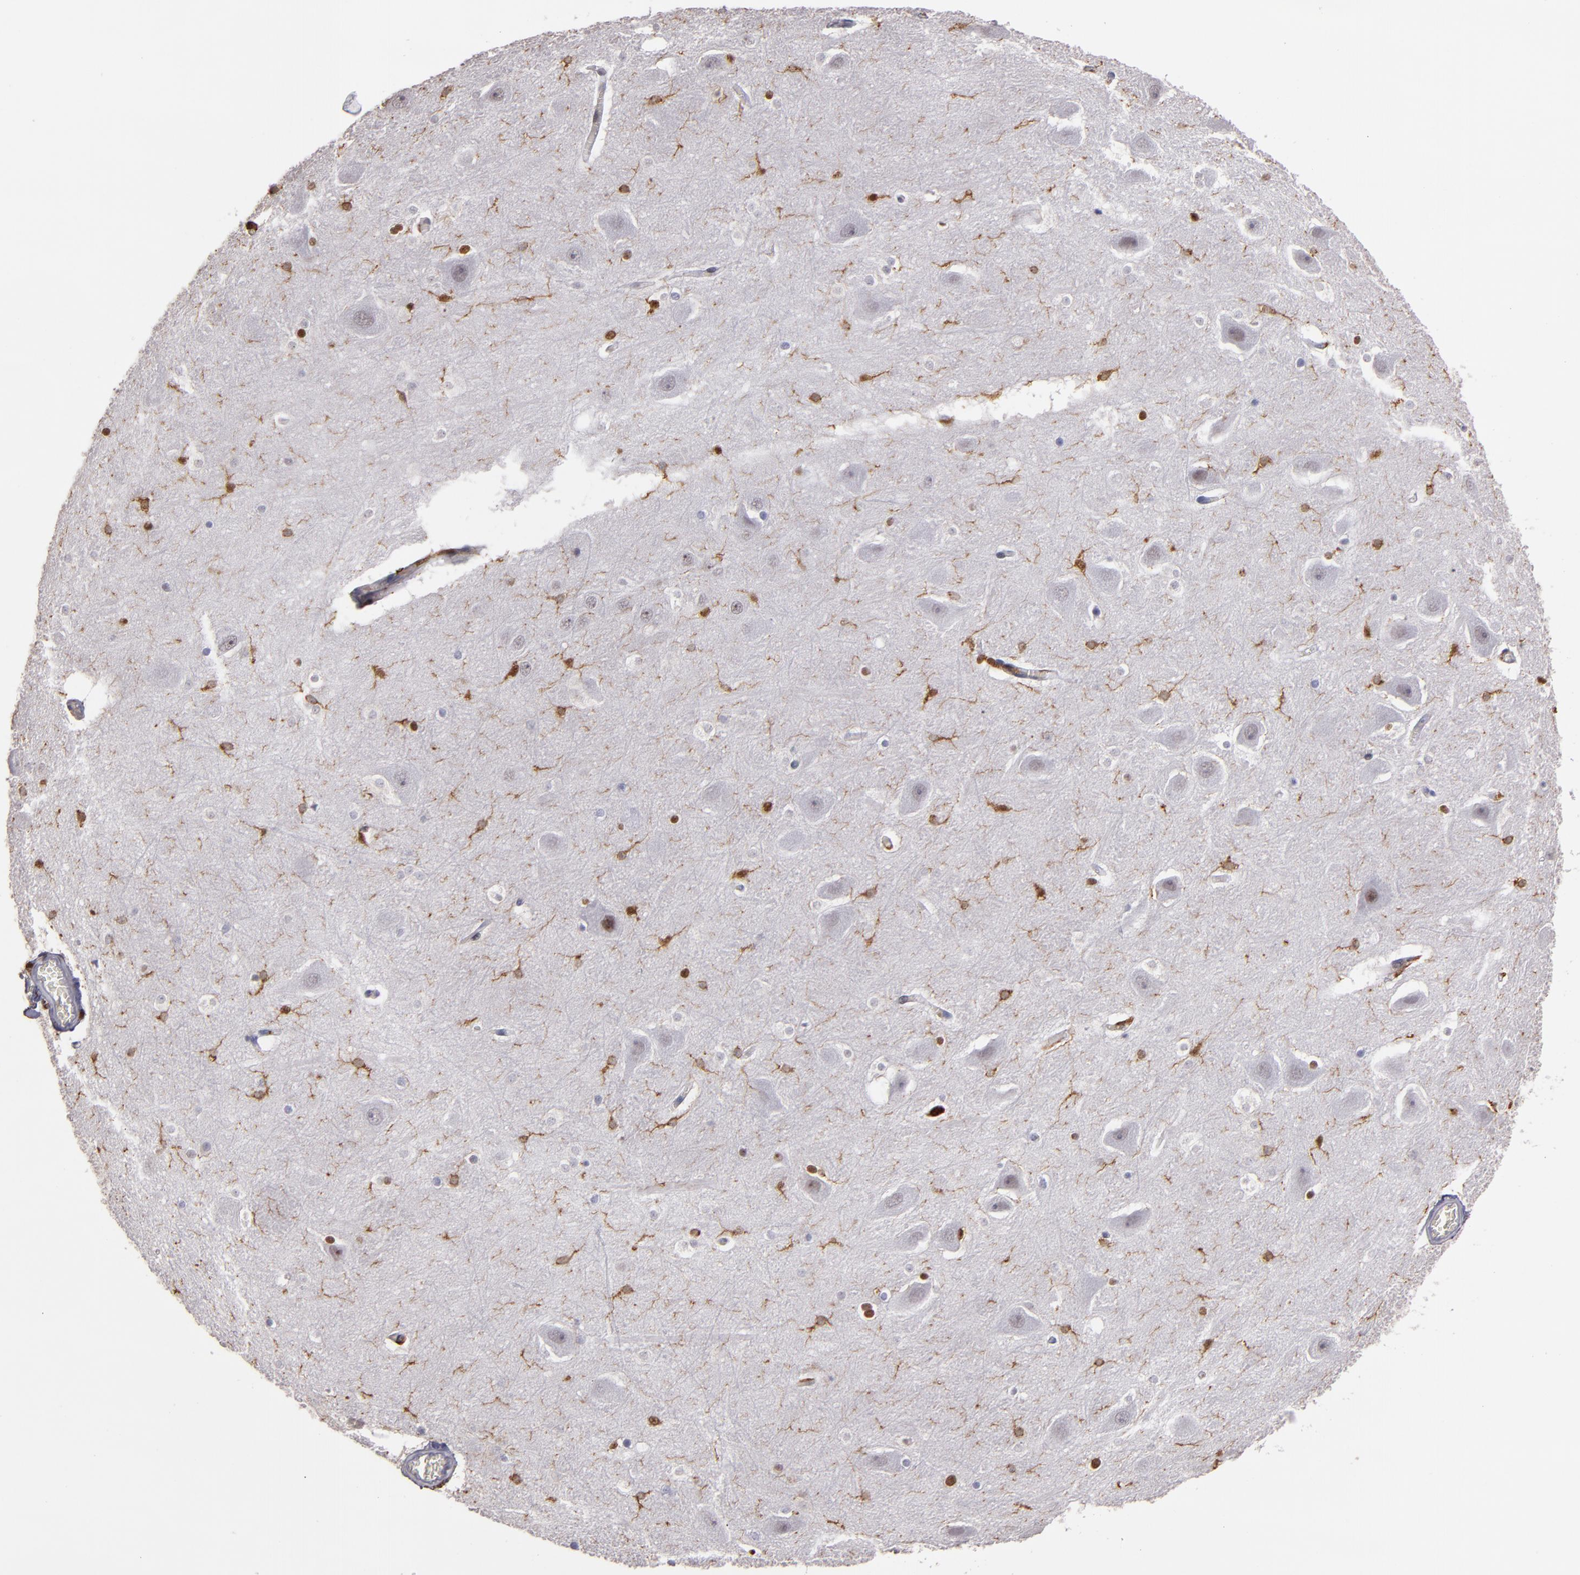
{"staining": {"intensity": "strong", "quantity": "<25%", "location": "nuclear"}, "tissue": "hippocampus", "cell_type": "Glial cells", "image_type": "normal", "snomed": [{"axis": "morphology", "description": "Normal tissue, NOS"}, {"axis": "topography", "description": "Hippocampus"}], "caption": "The photomicrograph shows immunohistochemical staining of unremarkable hippocampus. There is strong nuclear positivity is appreciated in about <25% of glial cells. Using DAB (brown) and hematoxylin (blue) stains, captured at high magnification using brightfield microscopy.", "gene": "WAS", "patient": {"sex": "male", "age": 45}}